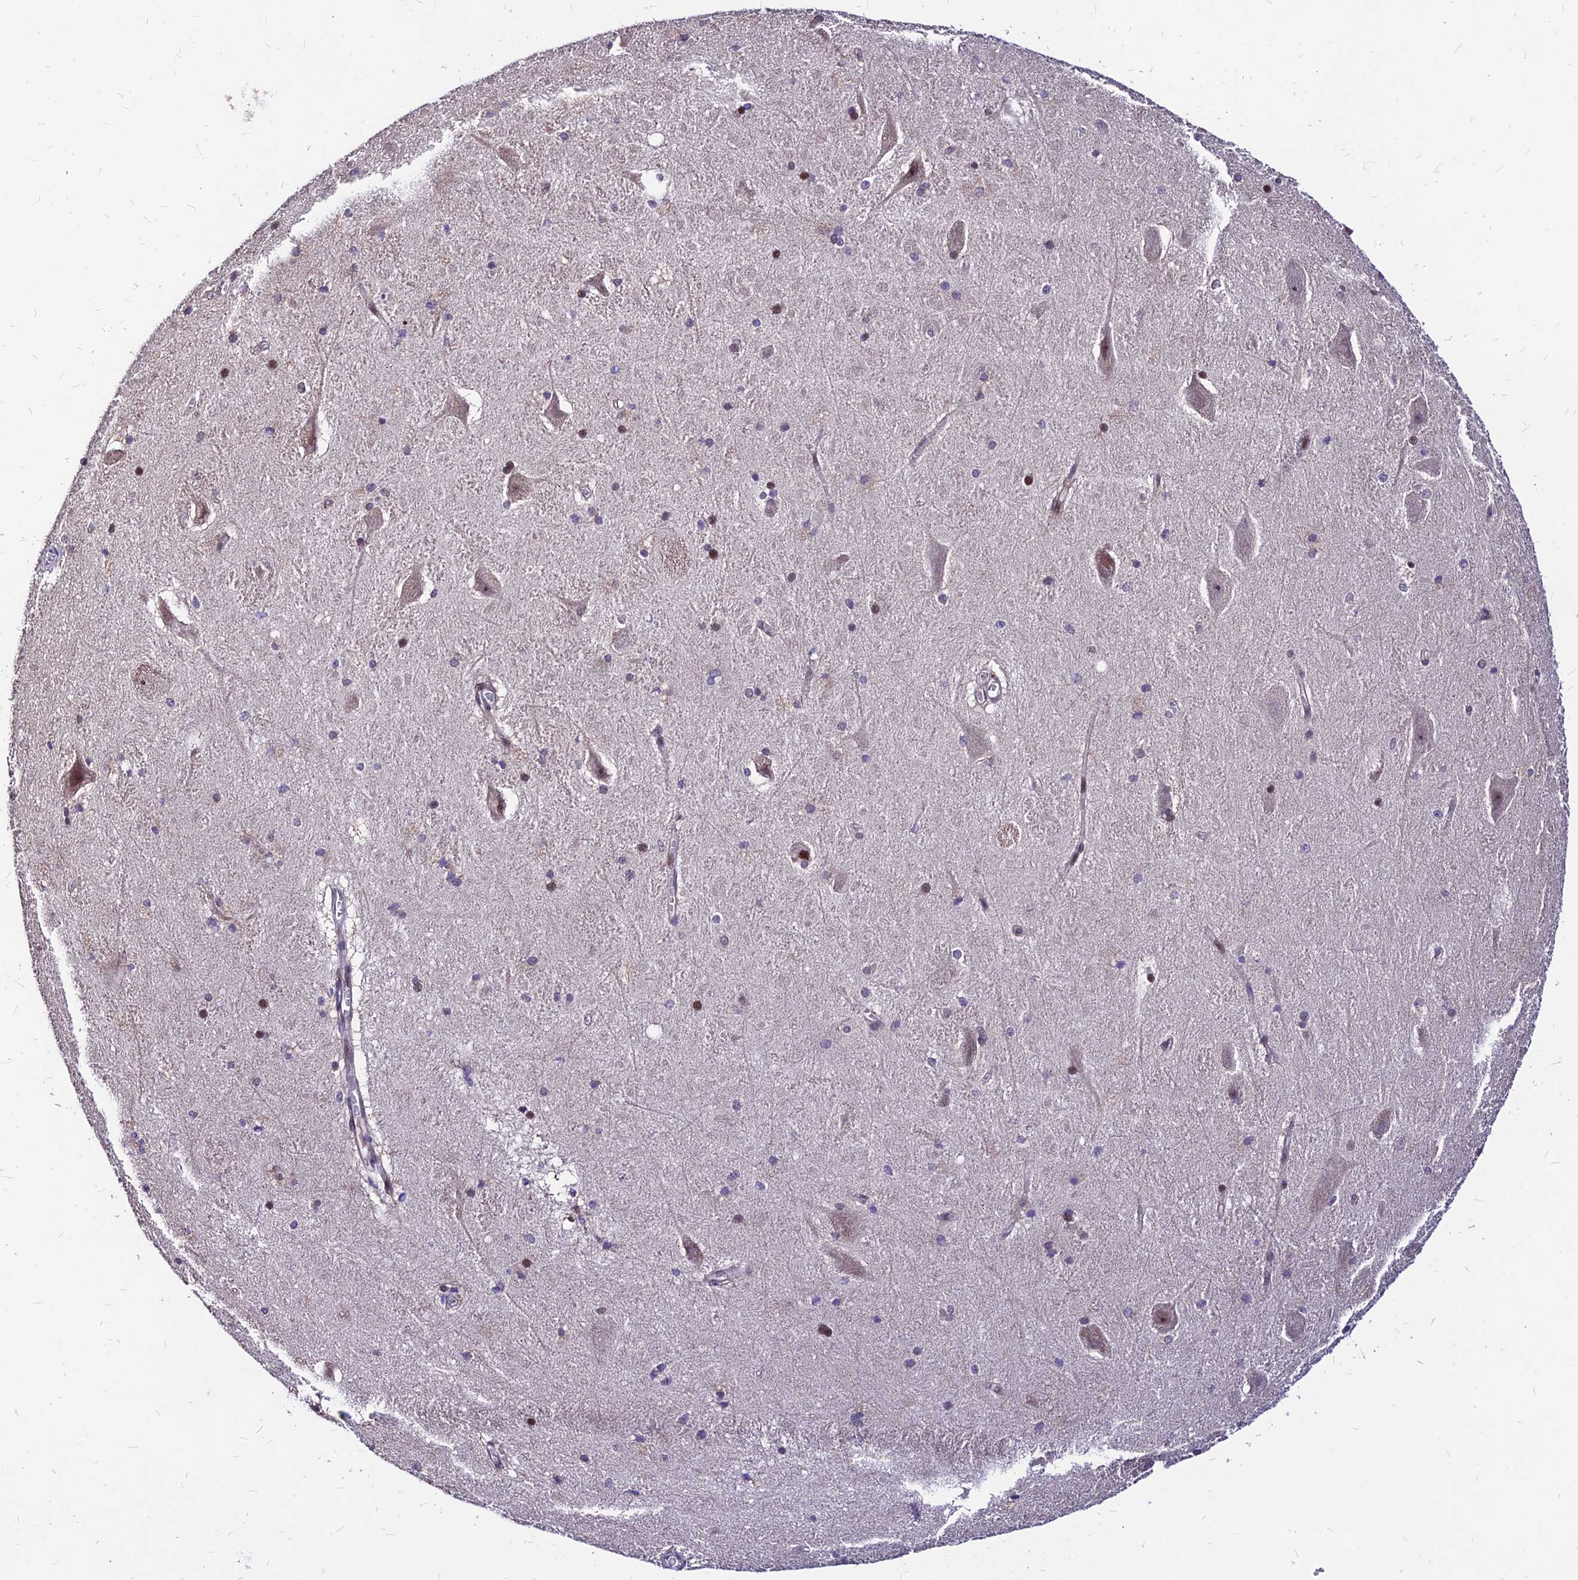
{"staining": {"intensity": "moderate", "quantity": "<25%", "location": "nuclear"}, "tissue": "hippocampus", "cell_type": "Glial cells", "image_type": "normal", "snomed": [{"axis": "morphology", "description": "Normal tissue, NOS"}, {"axis": "topography", "description": "Hippocampus"}], "caption": "Brown immunohistochemical staining in normal hippocampus exhibits moderate nuclear staining in approximately <25% of glial cells.", "gene": "DDX55", "patient": {"sex": "female", "age": 19}}